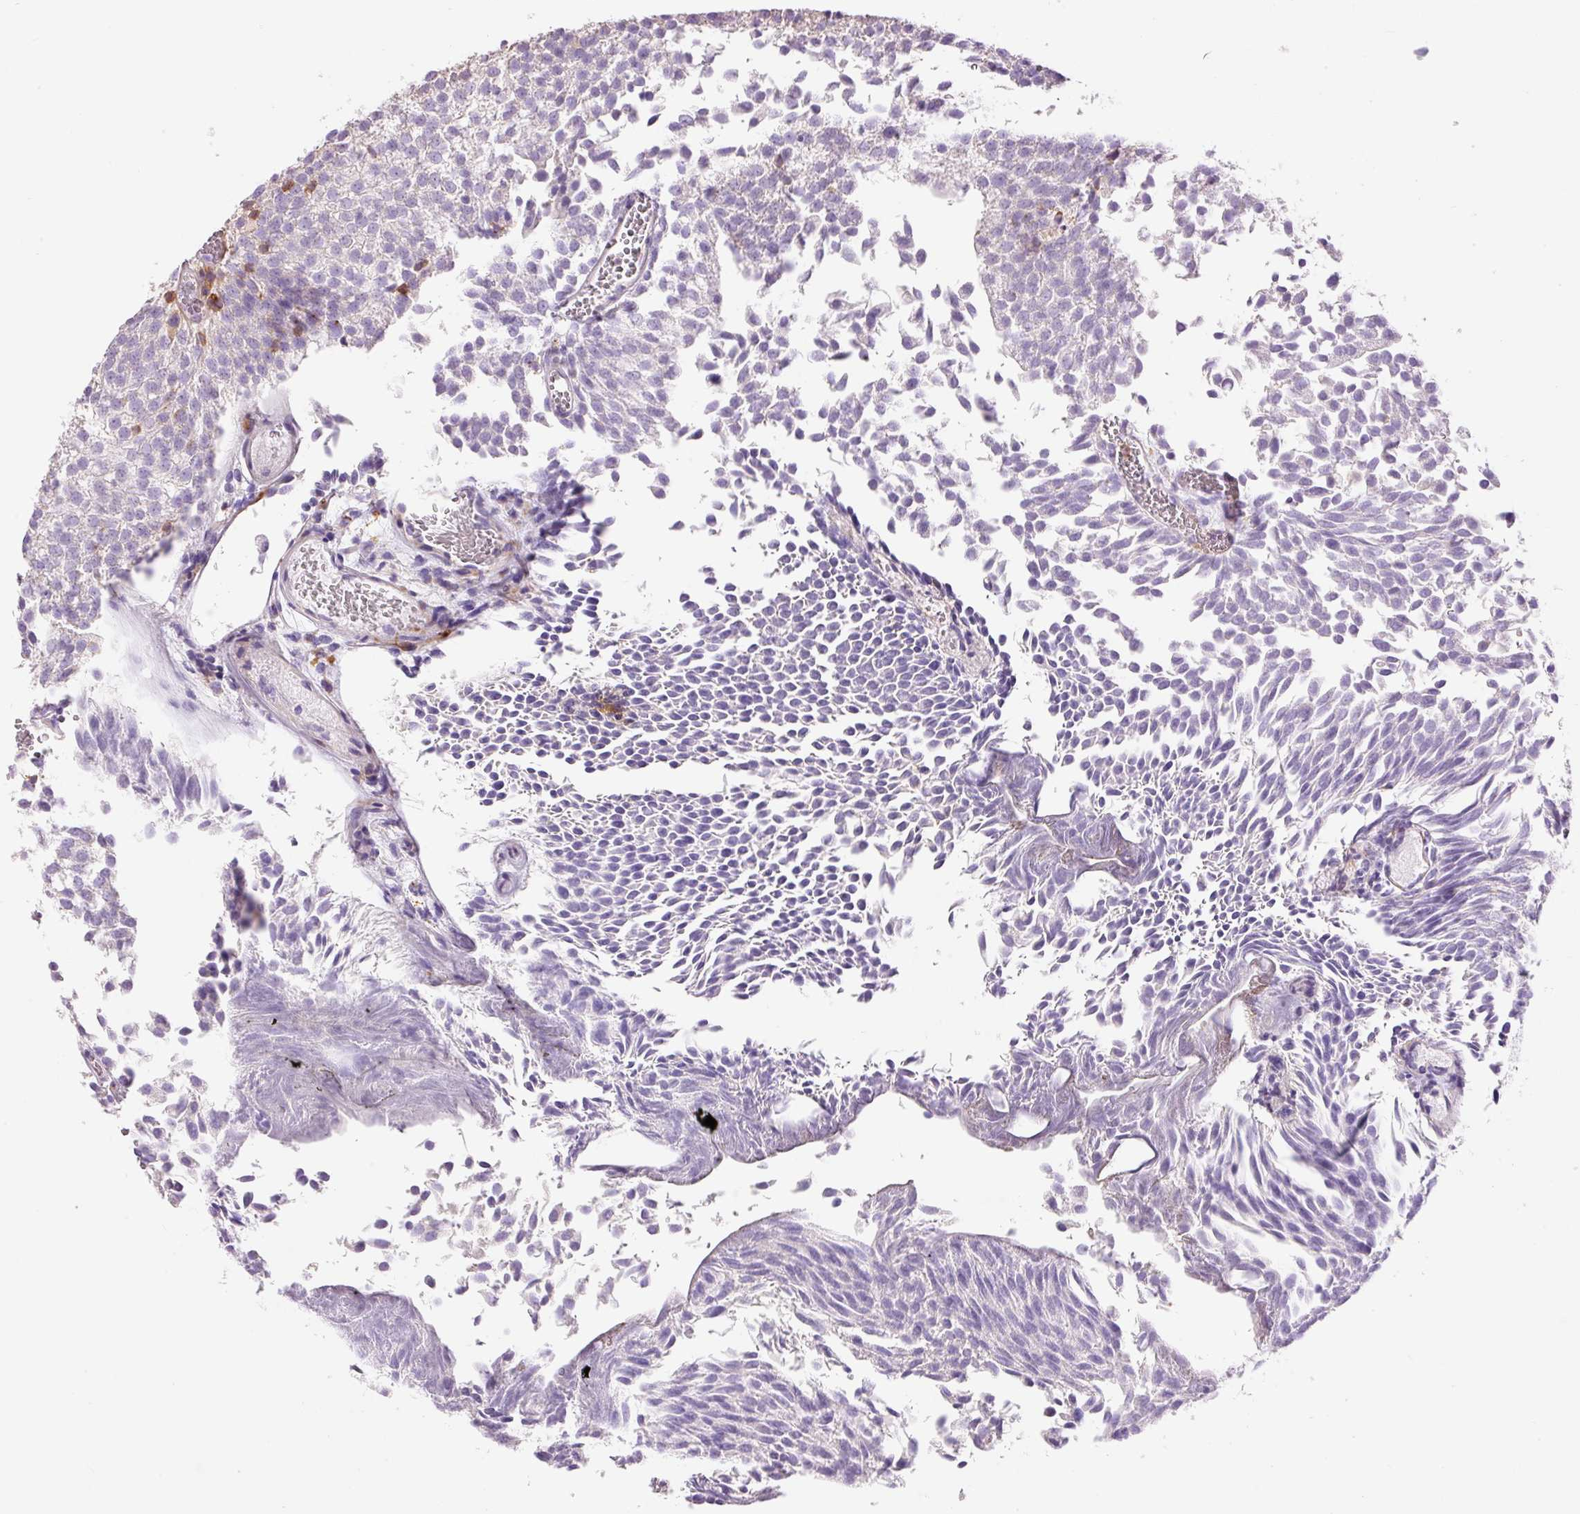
{"staining": {"intensity": "negative", "quantity": "none", "location": "none"}, "tissue": "urothelial cancer", "cell_type": "Tumor cells", "image_type": "cancer", "snomed": [{"axis": "morphology", "description": "Urothelial carcinoma, Low grade"}, {"axis": "topography", "description": "Urinary bladder"}], "caption": "A high-resolution image shows immunohistochemistry (IHC) staining of urothelial cancer, which reveals no significant expression in tumor cells. Nuclei are stained in blue.", "gene": "DOK6", "patient": {"sex": "female", "age": 79}}